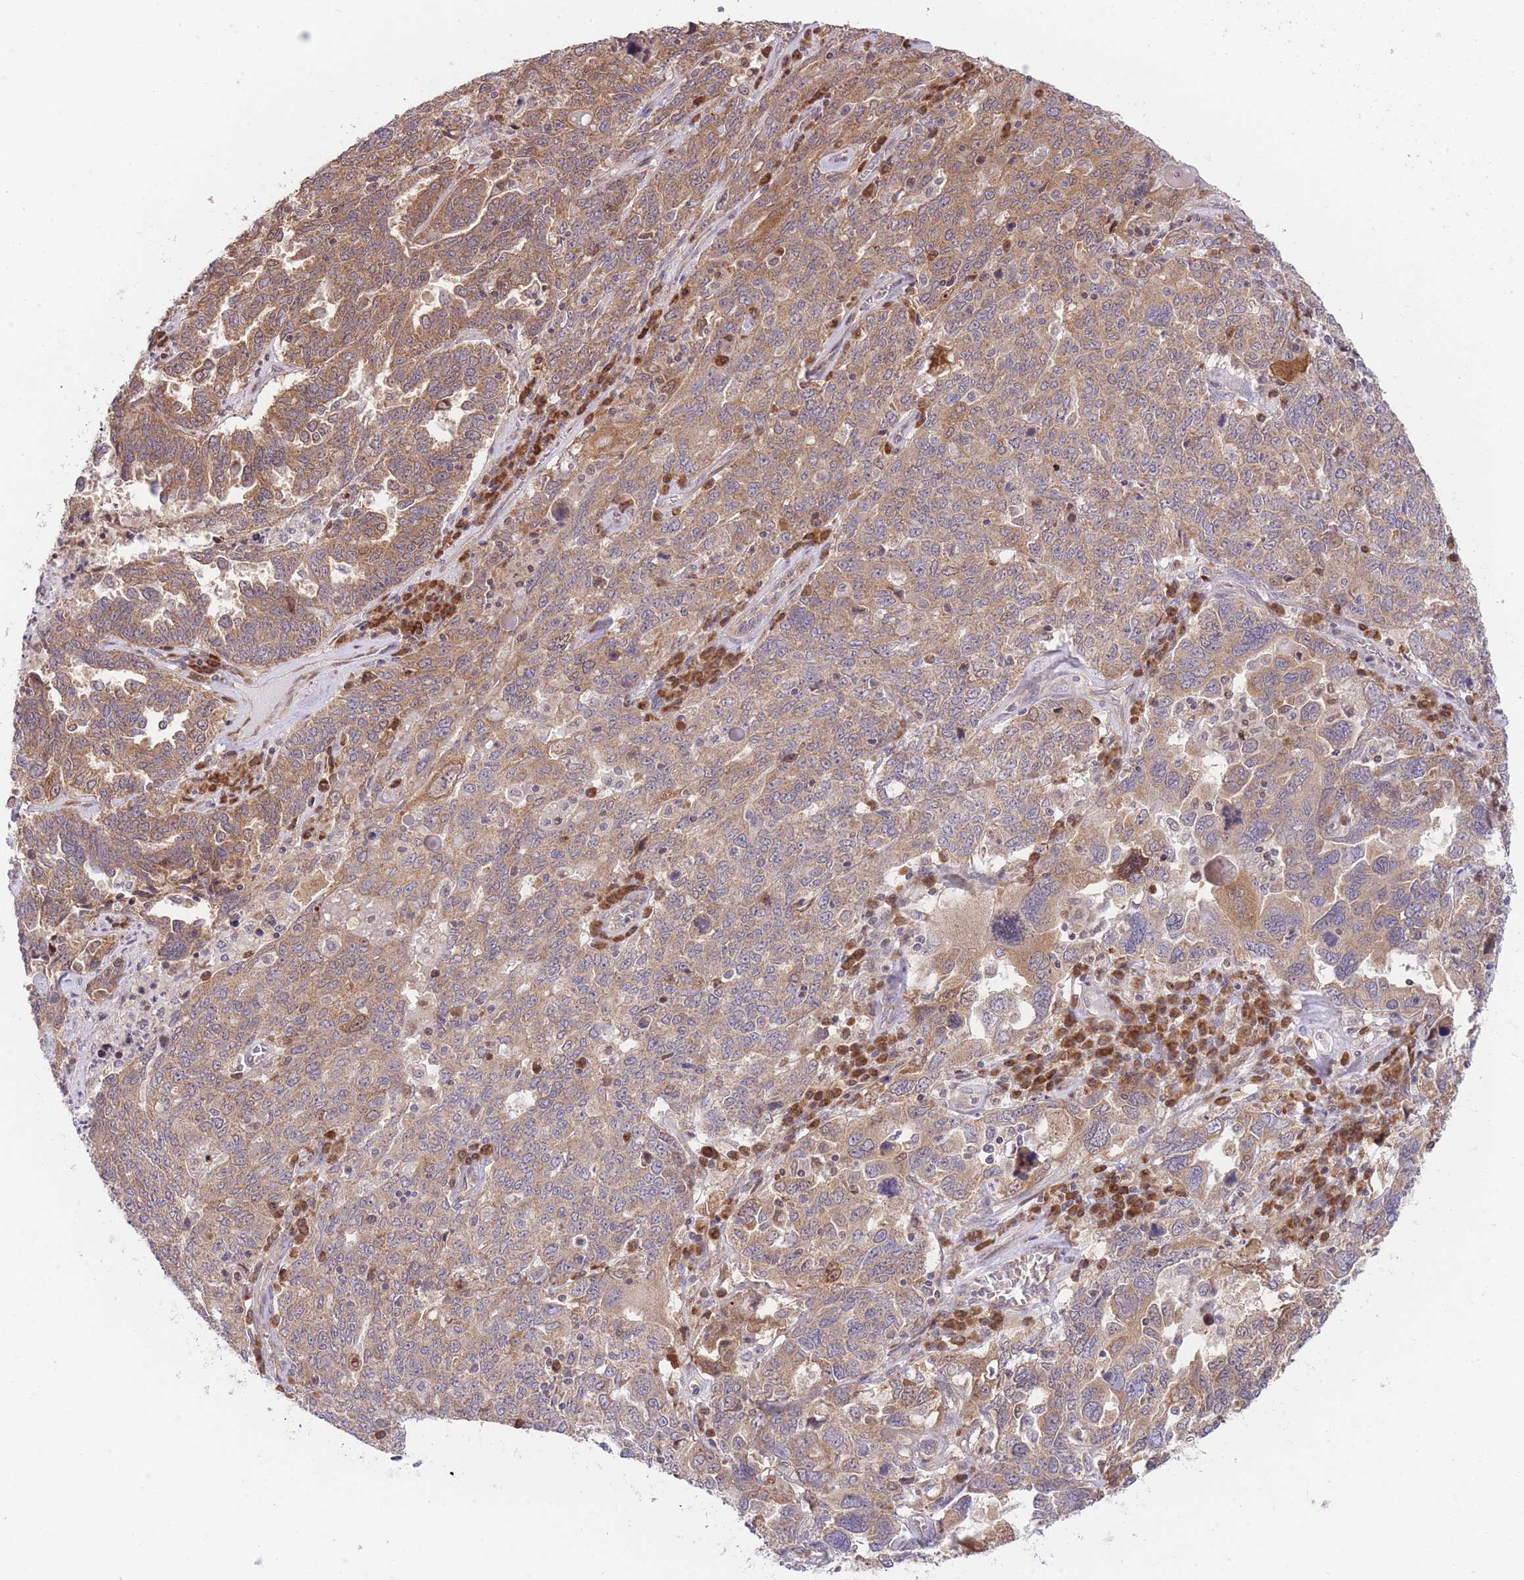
{"staining": {"intensity": "moderate", "quantity": ">75%", "location": "cytoplasmic/membranous"}, "tissue": "ovarian cancer", "cell_type": "Tumor cells", "image_type": "cancer", "snomed": [{"axis": "morphology", "description": "Carcinoma, endometroid"}, {"axis": "topography", "description": "Ovary"}], "caption": "Ovarian cancer tissue exhibits moderate cytoplasmic/membranous expression in approximately >75% of tumor cells", "gene": "BOLA2B", "patient": {"sex": "female", "age": 62}}